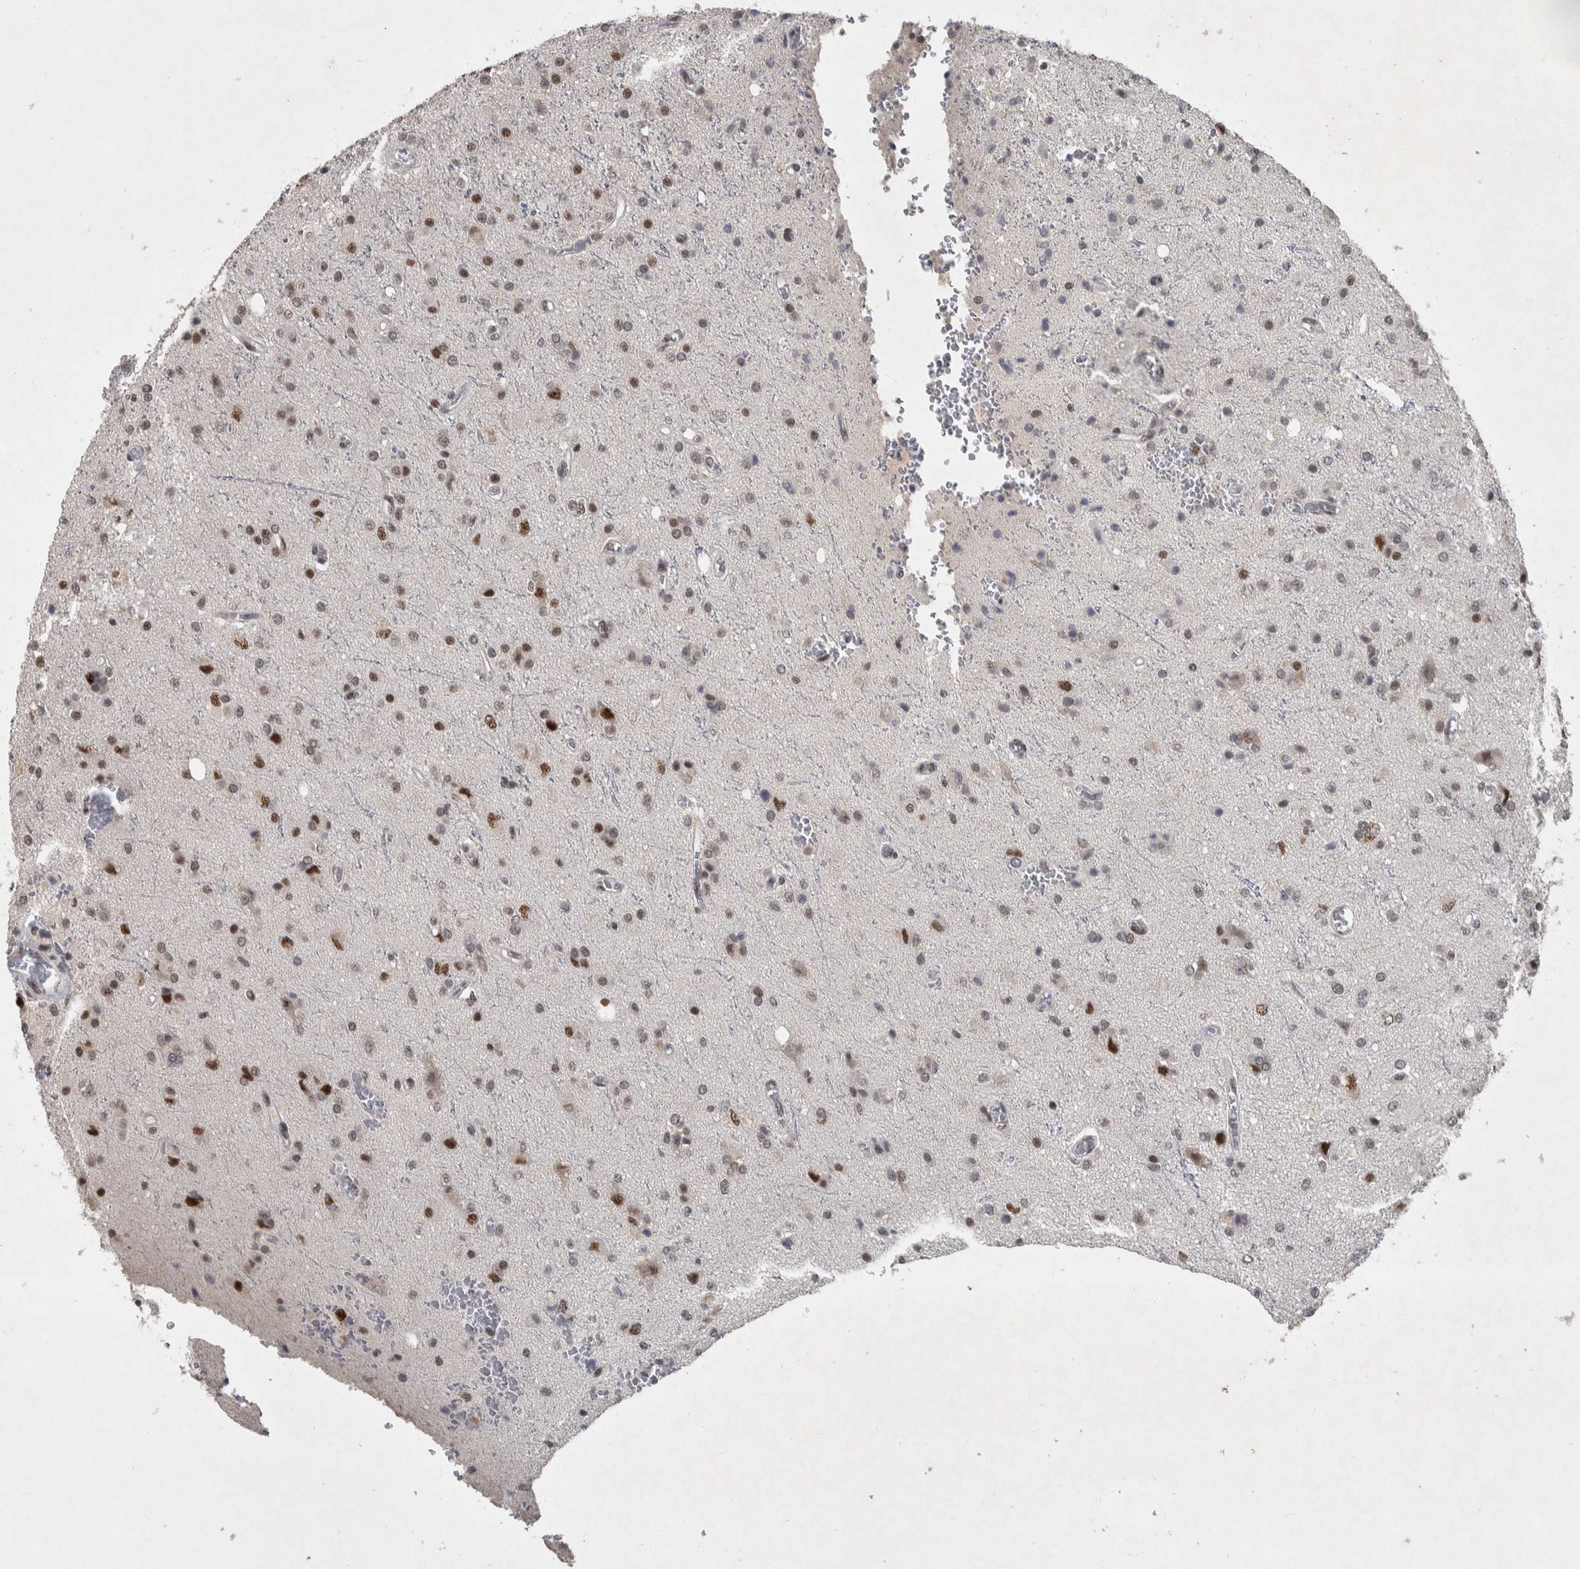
{"staining": {"intensity": "moderate", "quantity": "25%-75%", "location": "nuclear"}, "tissue": "glioma", "cell_type": "Tumor cells", "image_type": "cancer", "snomed": [{"axis": "morphology", "description": "Glioma, malignant, High grade"}, {"axis": "topography", "description": "Brain"}], "caption": "Moderate nuclear protein positivity is identified in about 25%-75% of tumor cells in glioma.", "gene": "DDX42", "patient": {"sex": "male", "age": 47}}